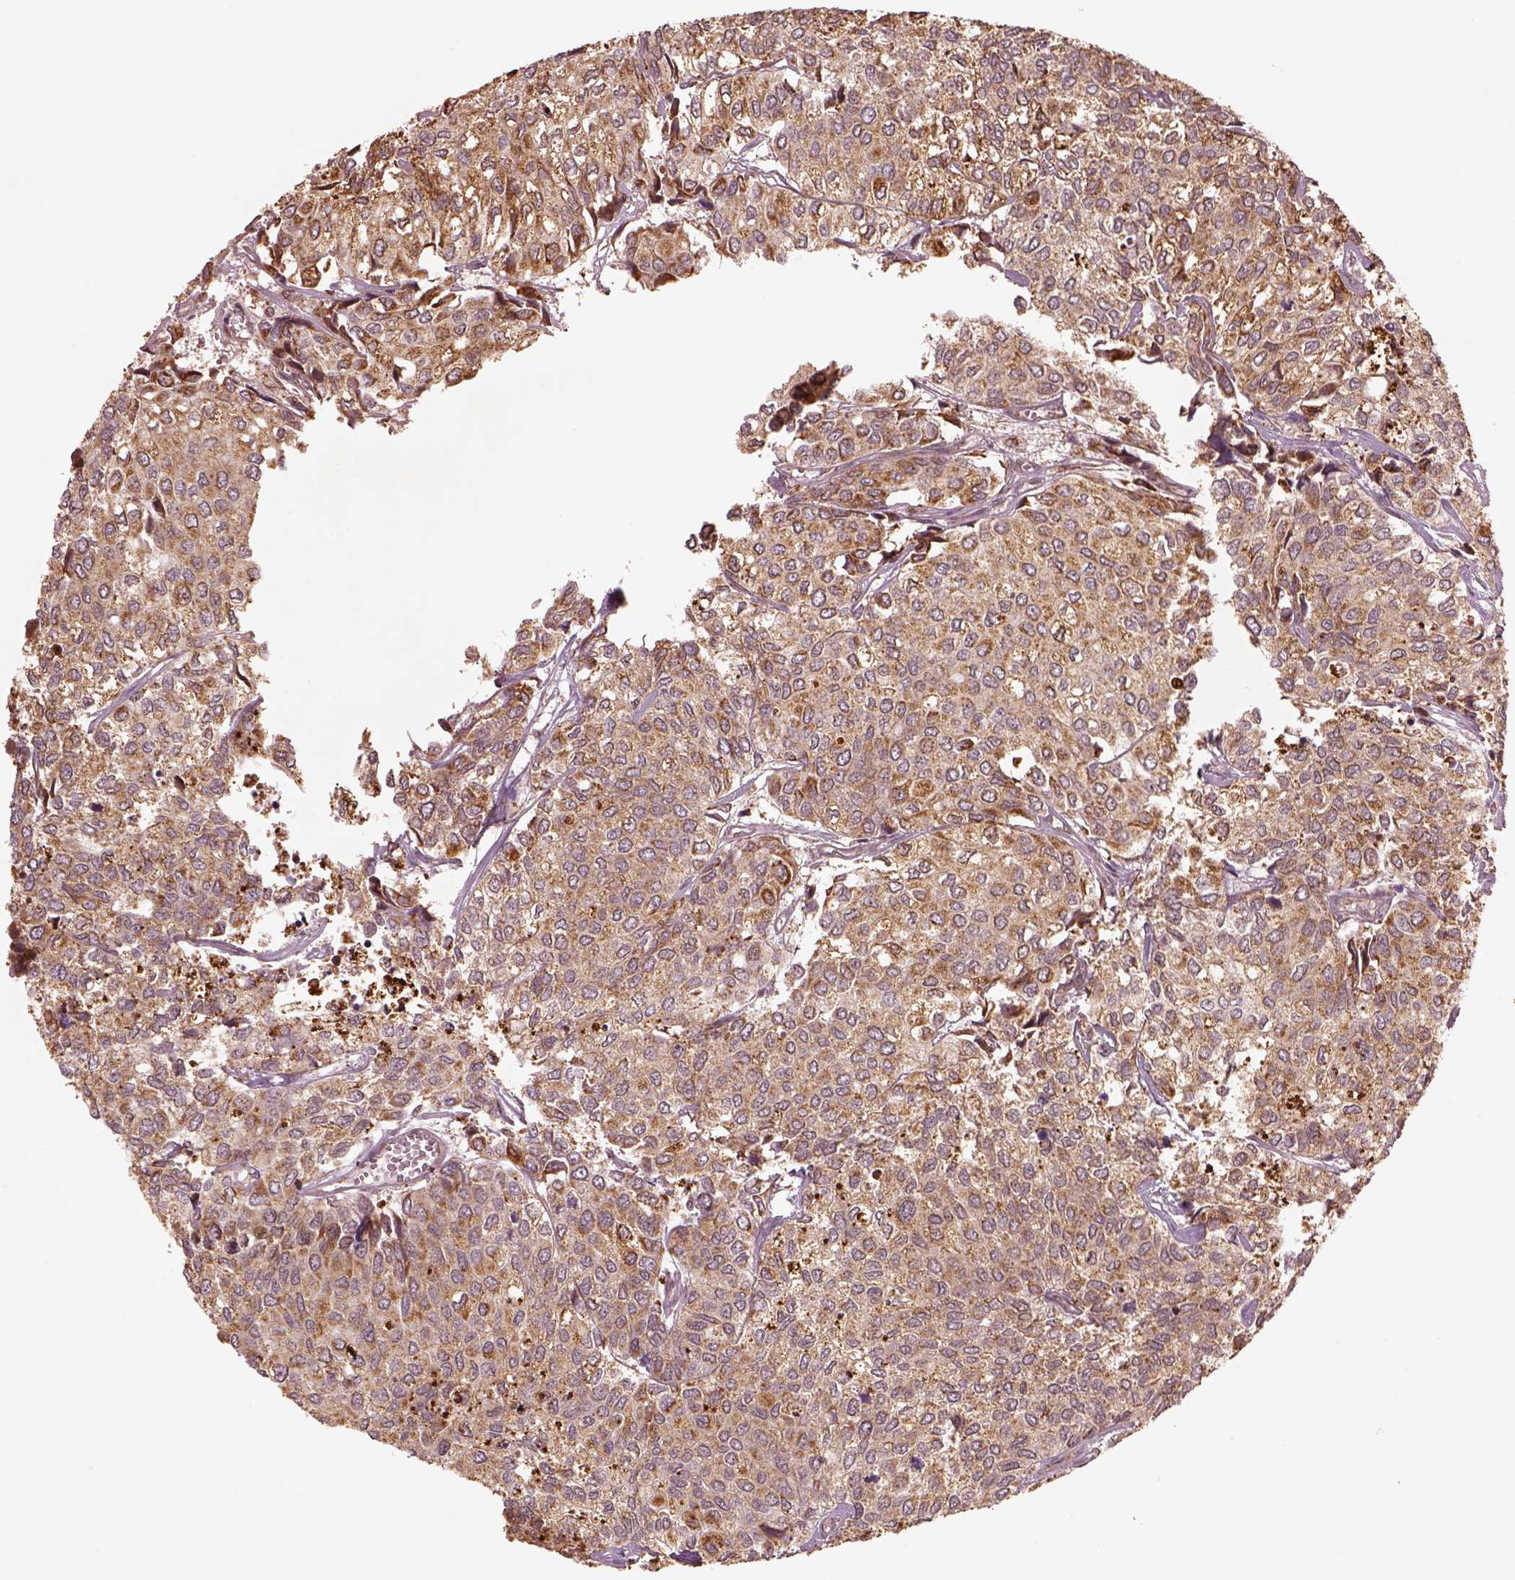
{"staining": {"intensity": "moderate", "quantity": ">75%", "location": "cytoplasmic/membranous"}, "tissue": "urothelial cancer", "cell_type": "Tumor cells", "image_type": "cancer", "snomed": [{"axis": "morphology", "description": "Urothelial carcinoma, High grade"}, {"axis": "topography", "description": "Urinary bladder"}], "caption": "This micrograph demonstrates immunohistochemistry (IHC) staining of human urothelial cancer, with medium moderate cytoplasmic/membranous expression in about >75% of tumor cells.", "gene": "SEL1L3", "patient": {"sex": "male", "age": 73}}